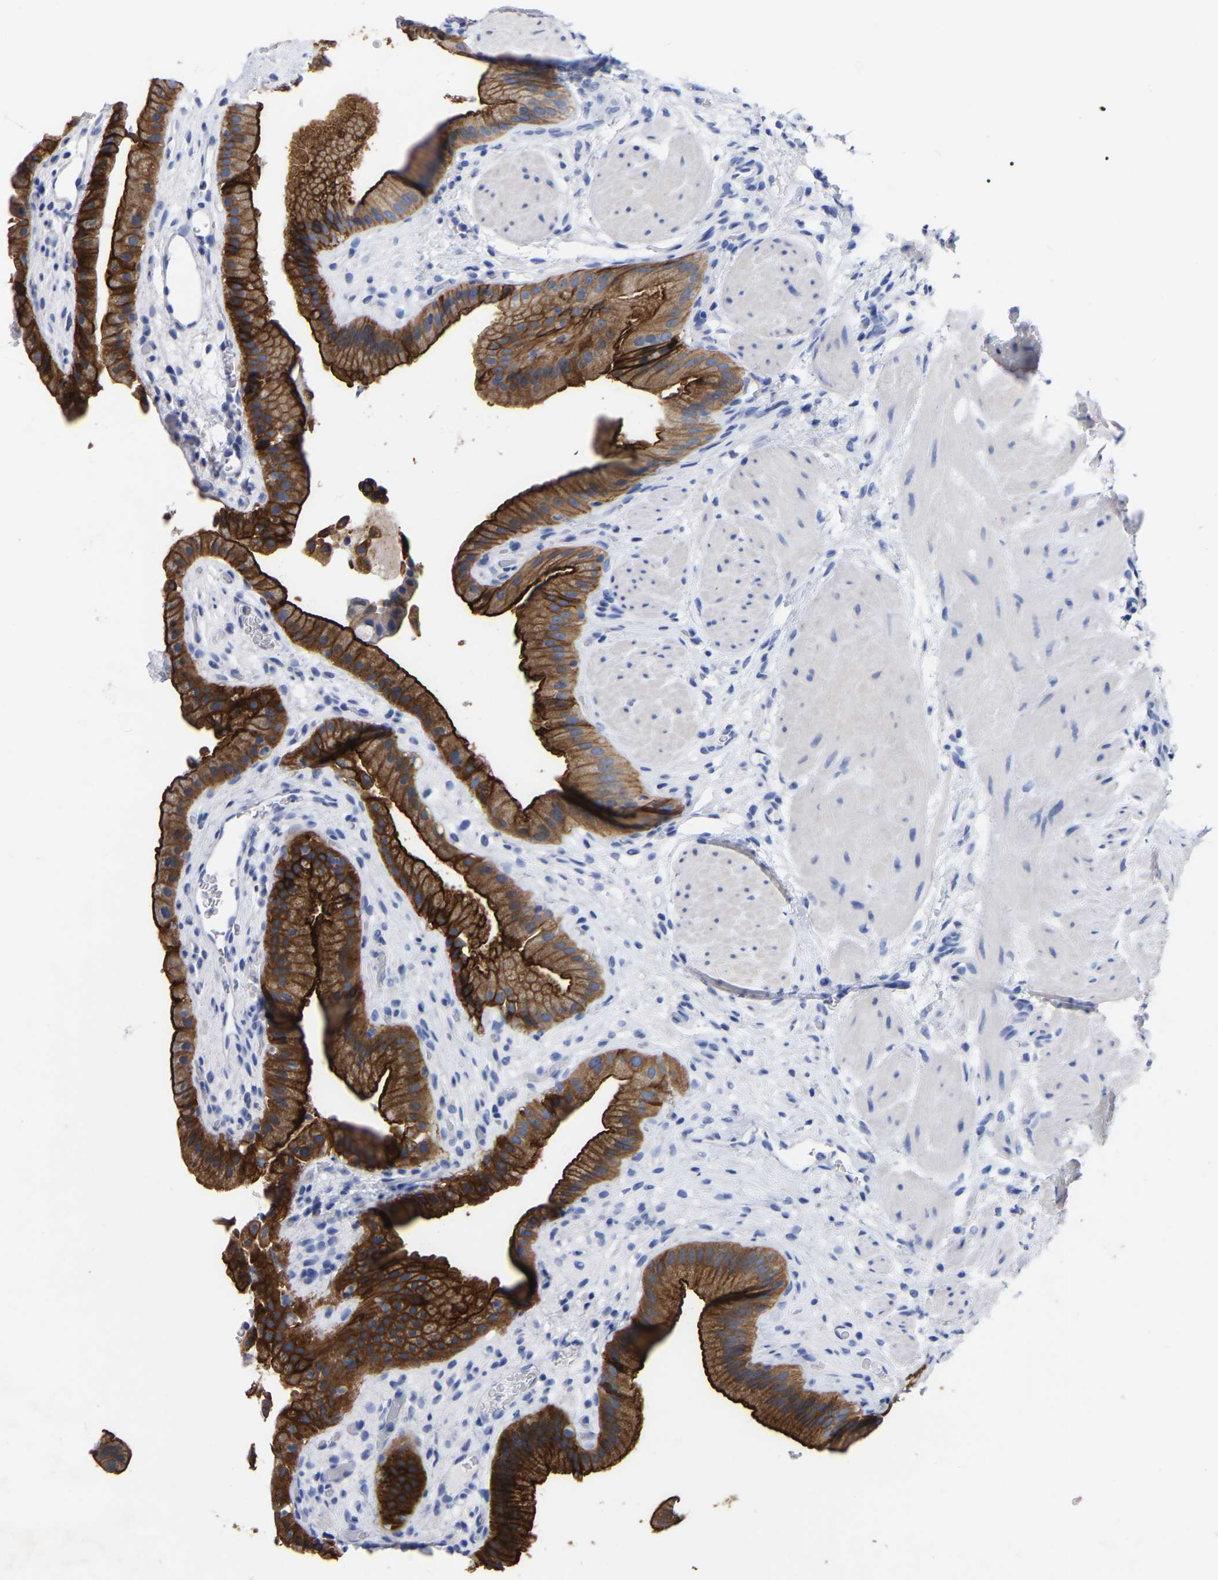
{"staining": {"intensity": "strong", "quantity": ">75%", "location": "cytoplasmic/membranous"}, "tissue": "gallbladder", "cell_type": "Glandular cells", "image_type": "normal", "snomed": [{"axis": "morphology", "description": "Normal tissue, NOS"}, {"axis": "topography", "description": "Gallbladder"}], "caption": "Immunohistochemistry of benign human gallbladder reveals high levels of strong cytoplasmic/membranous expression in approximately >75% of glandular cells. The protein is stained brown, and the nuclei are stained in blue (DAB (3,3'-diaminobenzidine) IHC with brightfield microscopy, high magnification).", "gene": "ANXA13", "patient": {"sex": "male", "age": 49}}